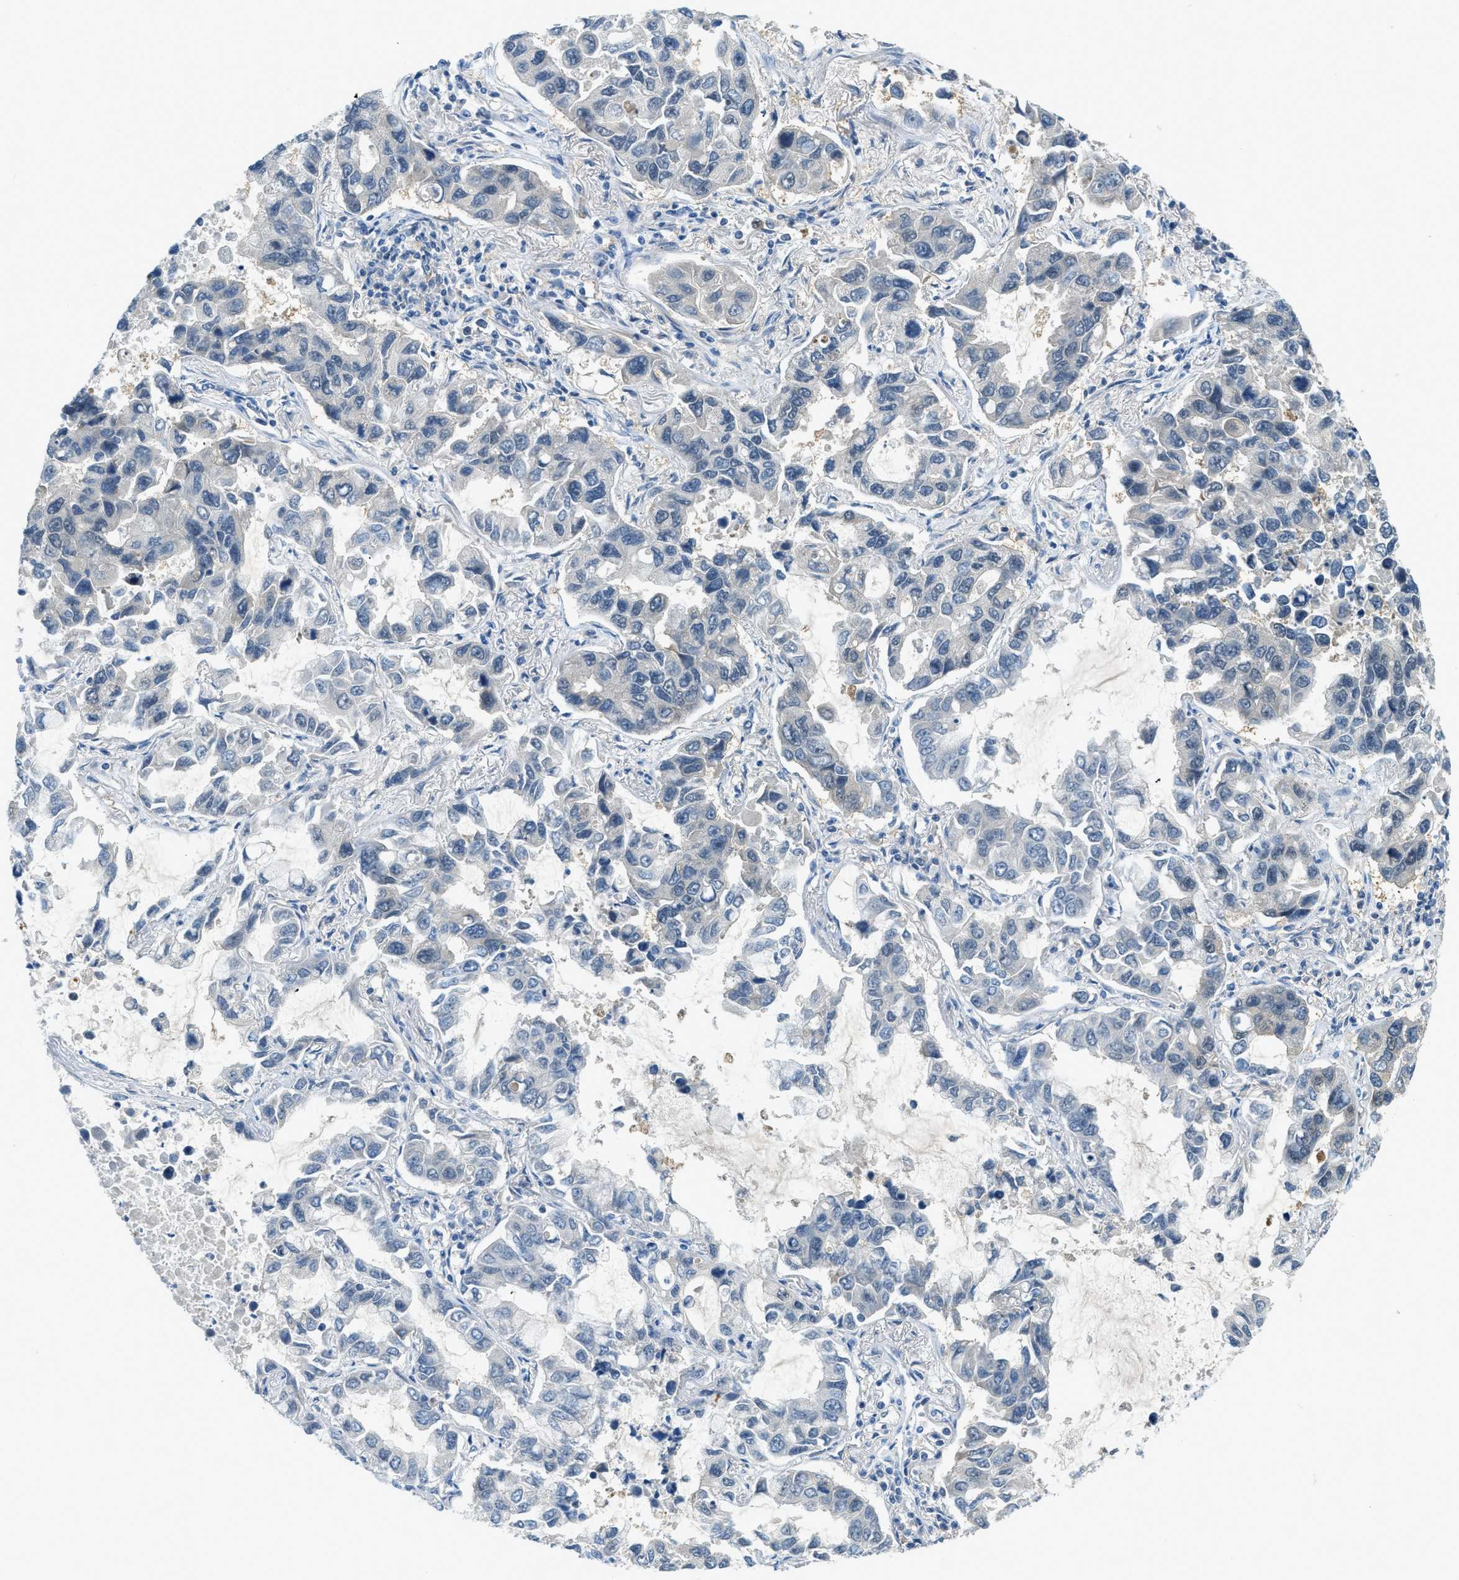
{"staining": {"intensity": "negative", "quantity": "none", "location": "none"}, "tissue": "lung cancer", "cell_type": "Tumor cells", "image_type": "cancer", "snomed": [{"axis": "morphology", "description": "Adenocarcinoma, NOS"}, {"axis": "topography", "description": "Lung"}], "caption": "High power microscopy image of an immunohistochemistry image of lung adenocarcinoma, revealing no significant expression in tumor cells.", "gene": "NME8", "patient": {"sex": "male", "age": 64}}